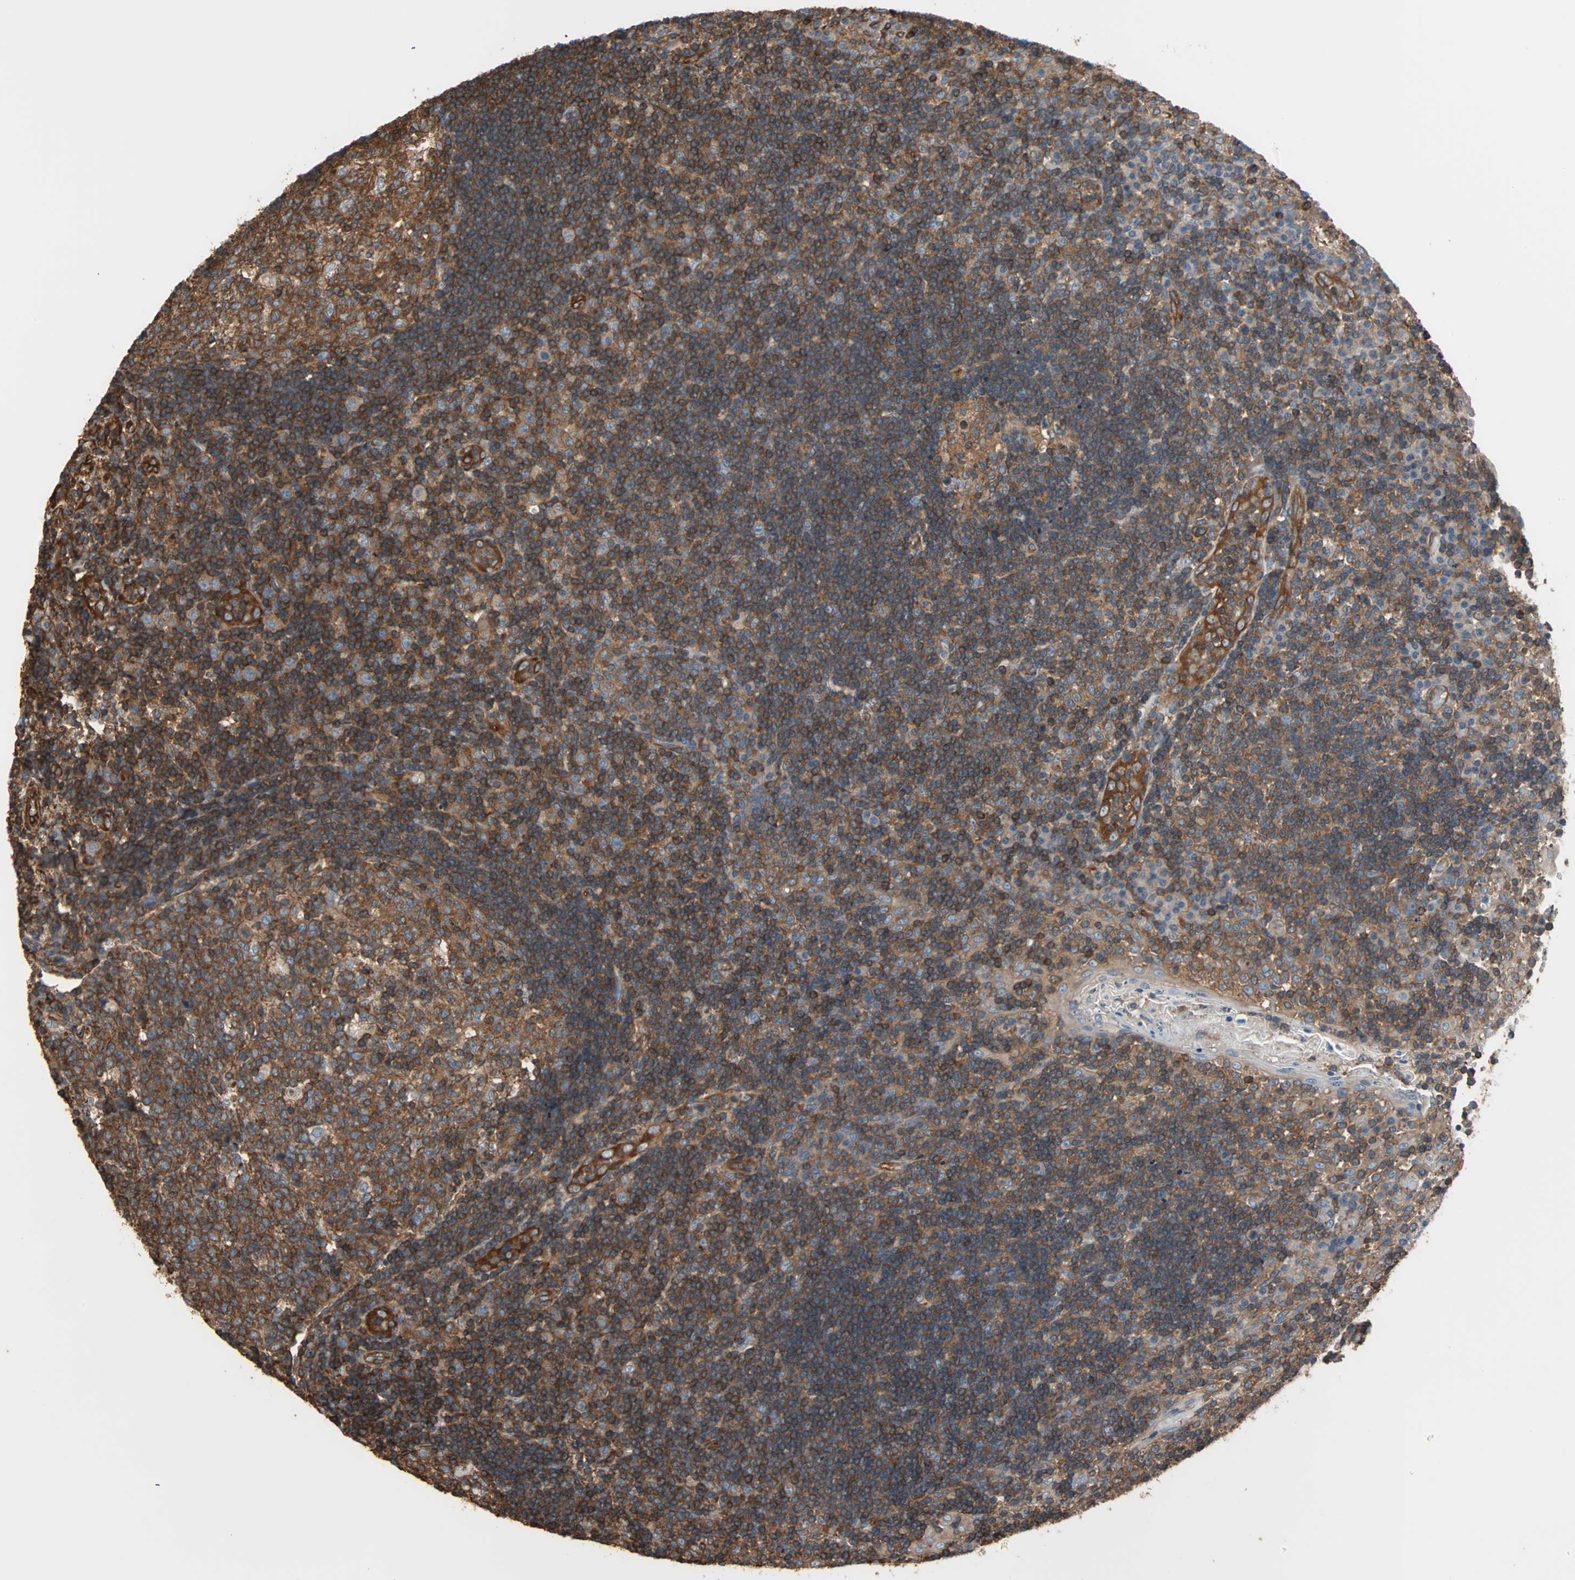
{"staining": {"intensity": "moderate", "quantity": ">75%", "location": "cytoplasmic/membranous"}, "tissue": "tonsil", "cell_type": "Germinal center cells", "image_type": "normal", "snomed": [{"axis": "morphology", "description": "Normal tissue, NOS"}, {"axis": "topography", "description": "Tonsil"}], "caption": "Tonsil stained with IHC reveals moderate cytoplasmic/membranous positivity in approximately >75% of germinal center cells.", "gene": "GALNT10", "patient": {"sex": "female", "age": 40}}